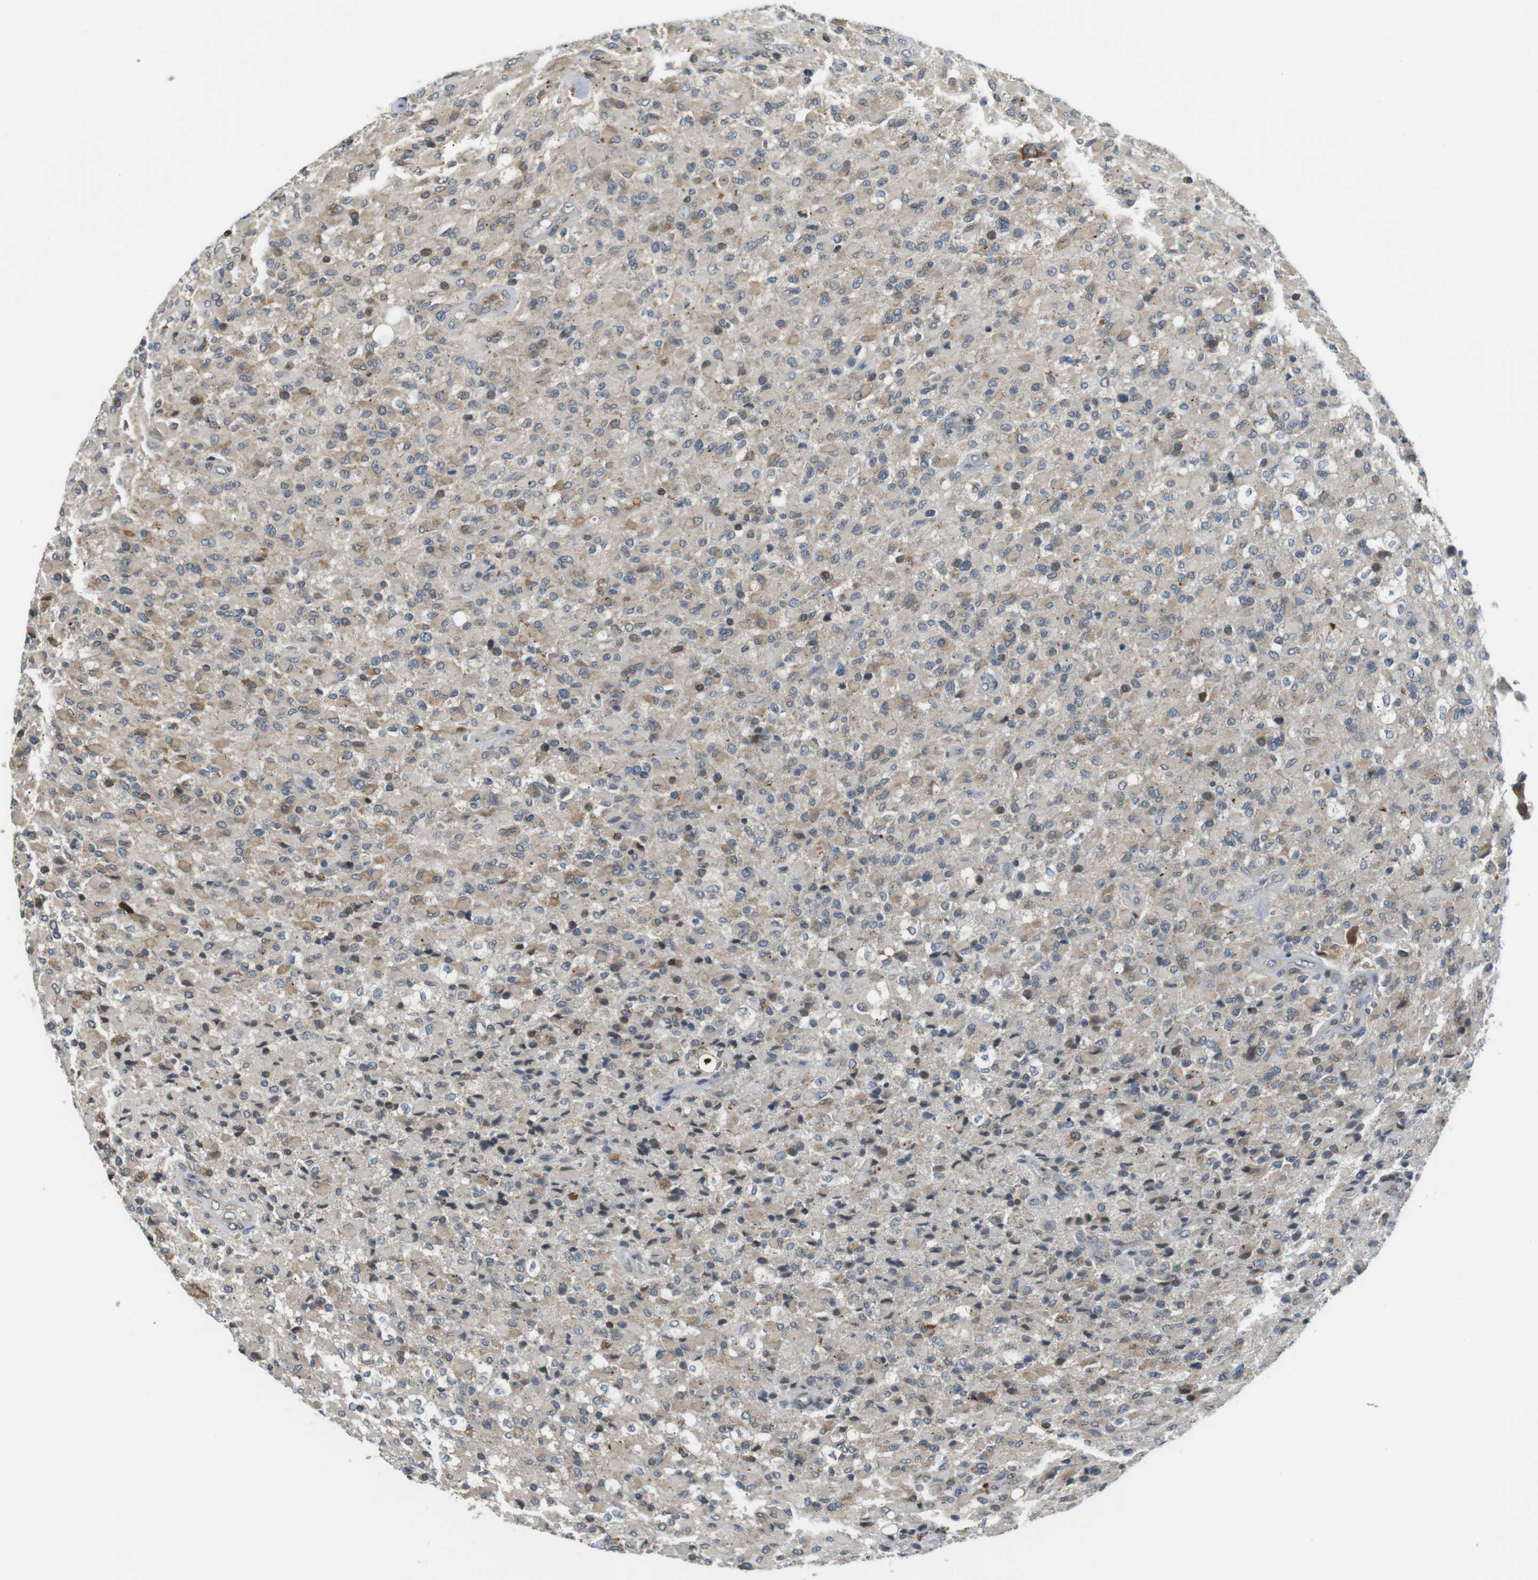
{"staining": {"intensity": "weak", "quantity": "25%-75%", "location": "cytoplasmic/membranous"}, "tissue": "glioma", "cell_type": "Tumor cells", "image_type": "cancer", "snomed": [{"axis": "morphology", "description": "Glioma, malignant, High grade"}, {"axis": "topography", "description": "Brain"}], "caption": "Protein staining exhibits weak cytoplasmic/membranous expression in about 25%-75% of tumor cells in glioma.", "gene": "TMX4", "patient": {"sex": "male", "age": 71}}